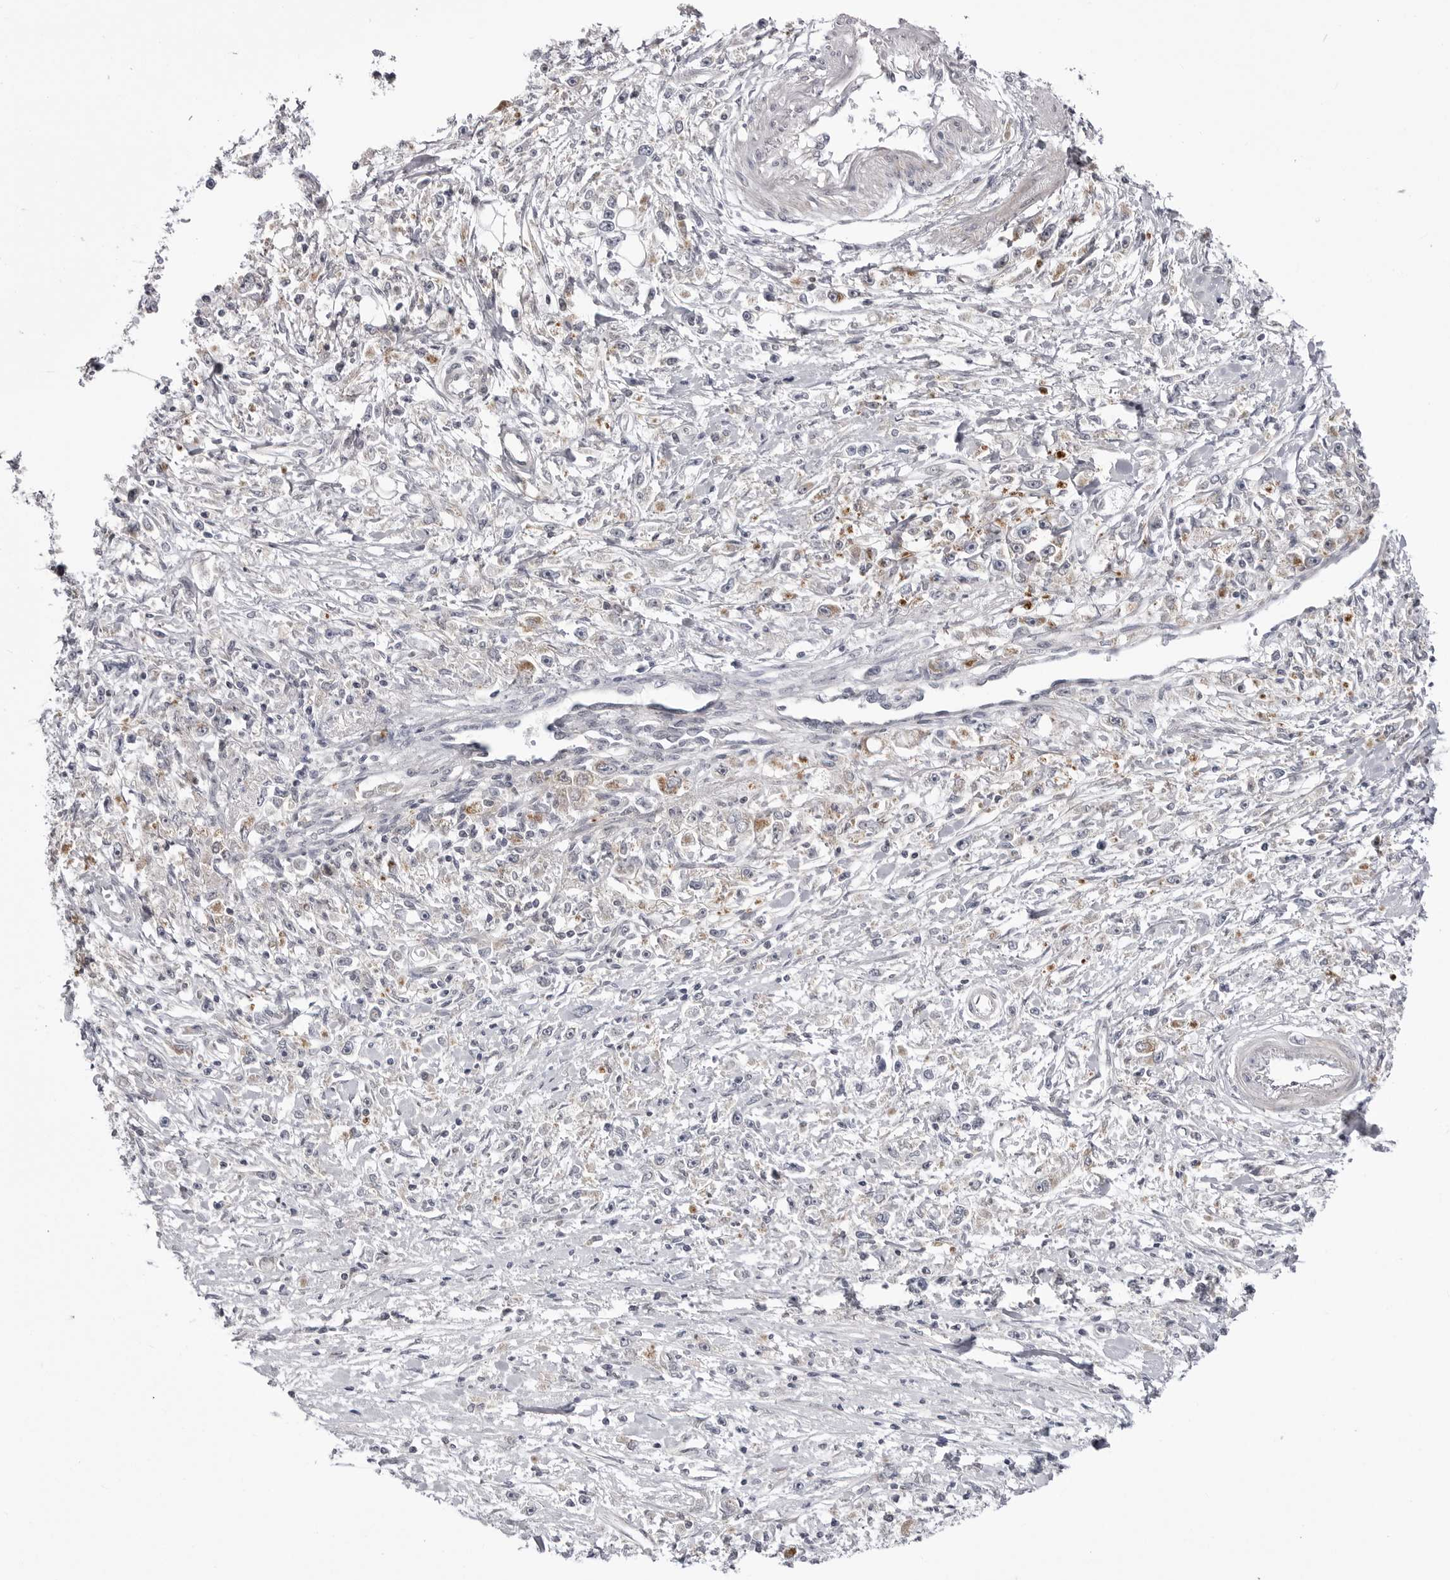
{"staining": {"intensity": "negative", "quantity": "none", "location": "none"}, "tissue": "stomach cancer", "cell_type": "Tumor cells", "image_type": "cancer", "snomed": [{"axis": "morphology", "description": "Adenocarcinoma, NOS"}, {"axis": "topography", "description": "Stomach"}], "caption": "DAB (3,3'-diaminobenzidine) immunohistochemical staining of adenocarcinoma (stomach) demonstrates no significant positivity in tumor cells.", "gene": "CCDC18", "patient": {"sex": "female", "age": 59}}